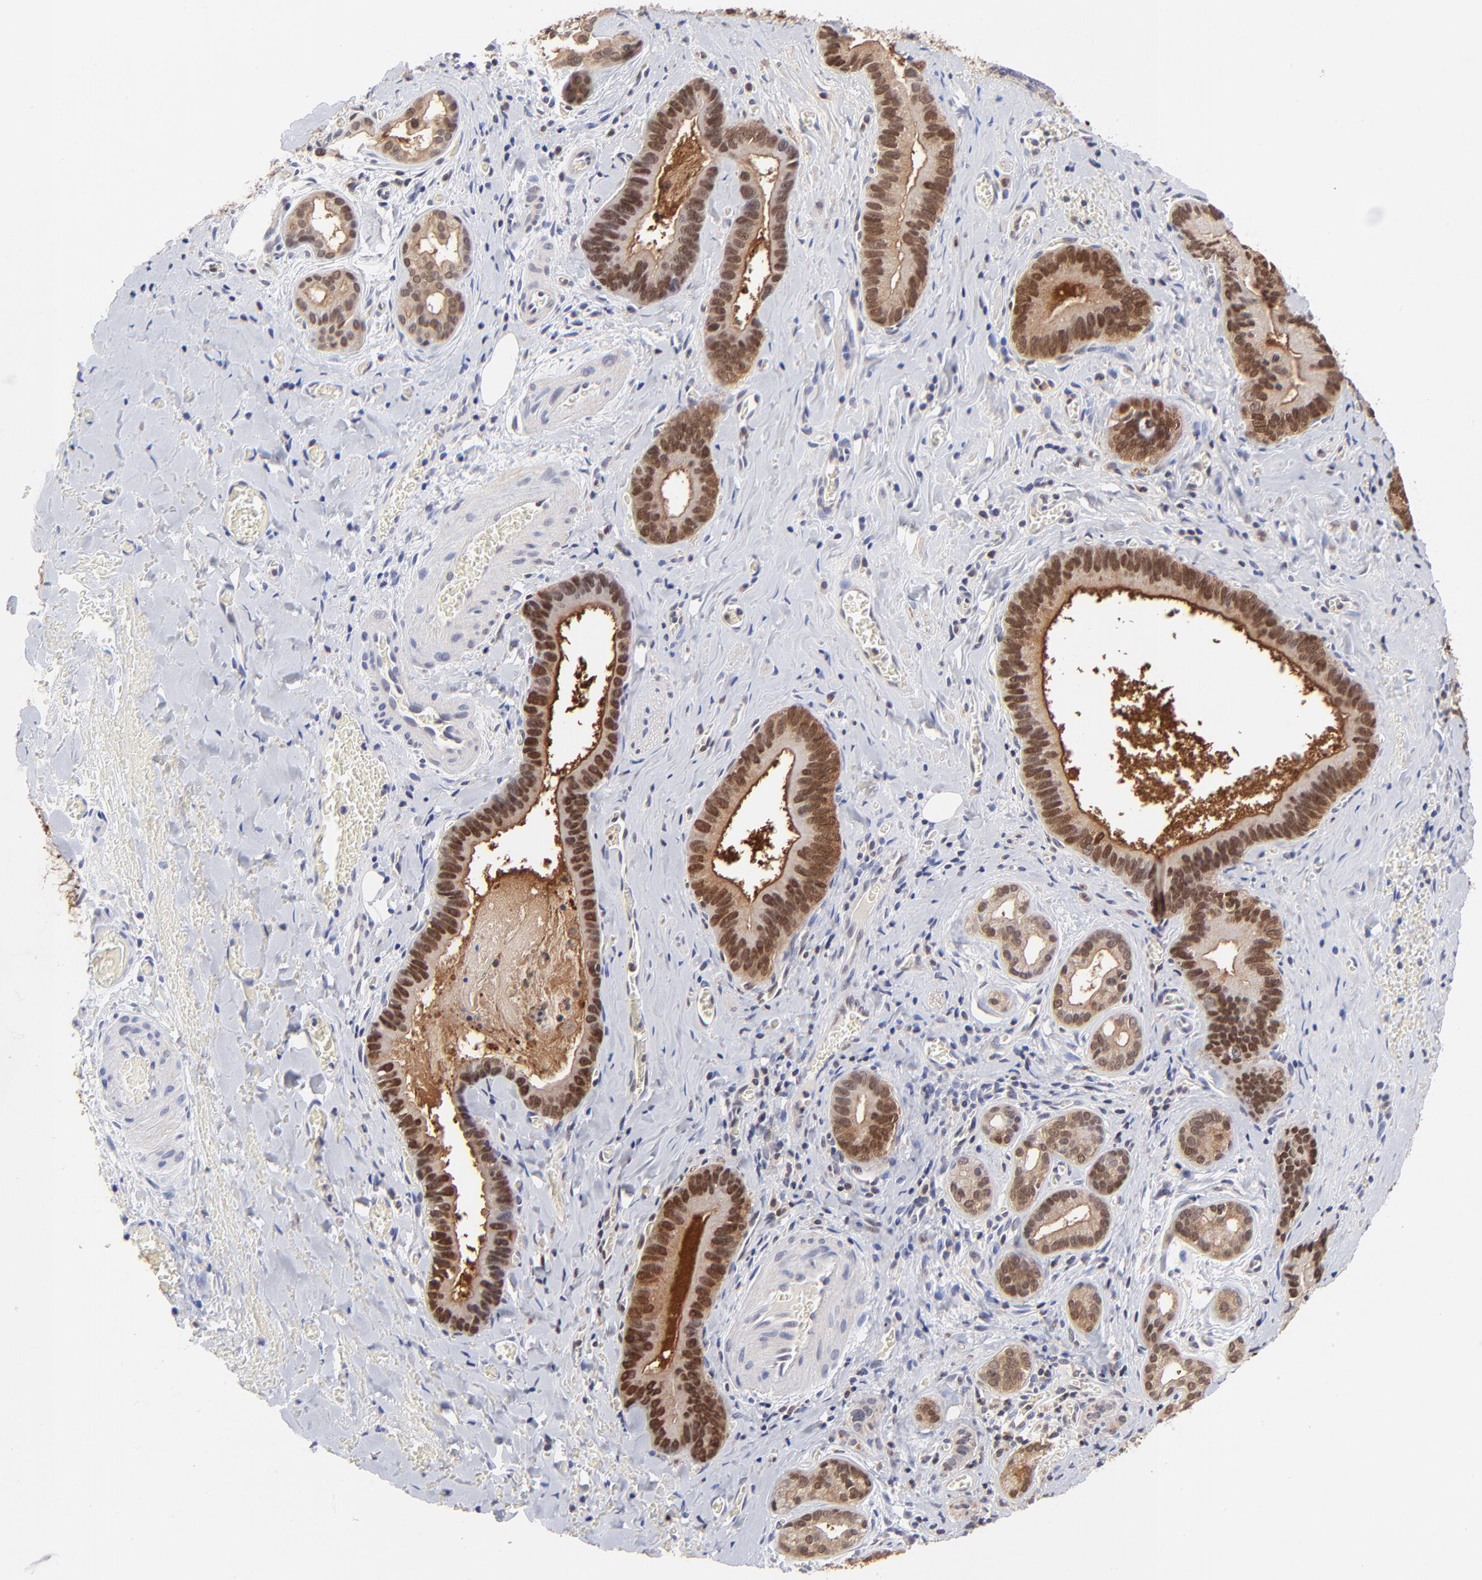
{"staining": {"intensity": "moderate", "quantity": ">75%", "location": "cytoplasmic/membranous,nuclear"}, "tissue": "liver cancer", "cell_type": "Tumor cells", "image_type": "cancer", "snomed": [{"axis": "morphology", "description": "Cholangiocarcinoma"}, {"axis": "topography", "description": "Liver"}], "caption": "A brown stain shows moderate cytoplasmic/membranous and nuclear positivity of a protein in human liver cholangiocarcinoma tumor cells. (DAB IHC, brown staining for protein, blue staining for nuclei).", "gene": "DCTPP1", "patient": {"sex": "female", "age": 55}}